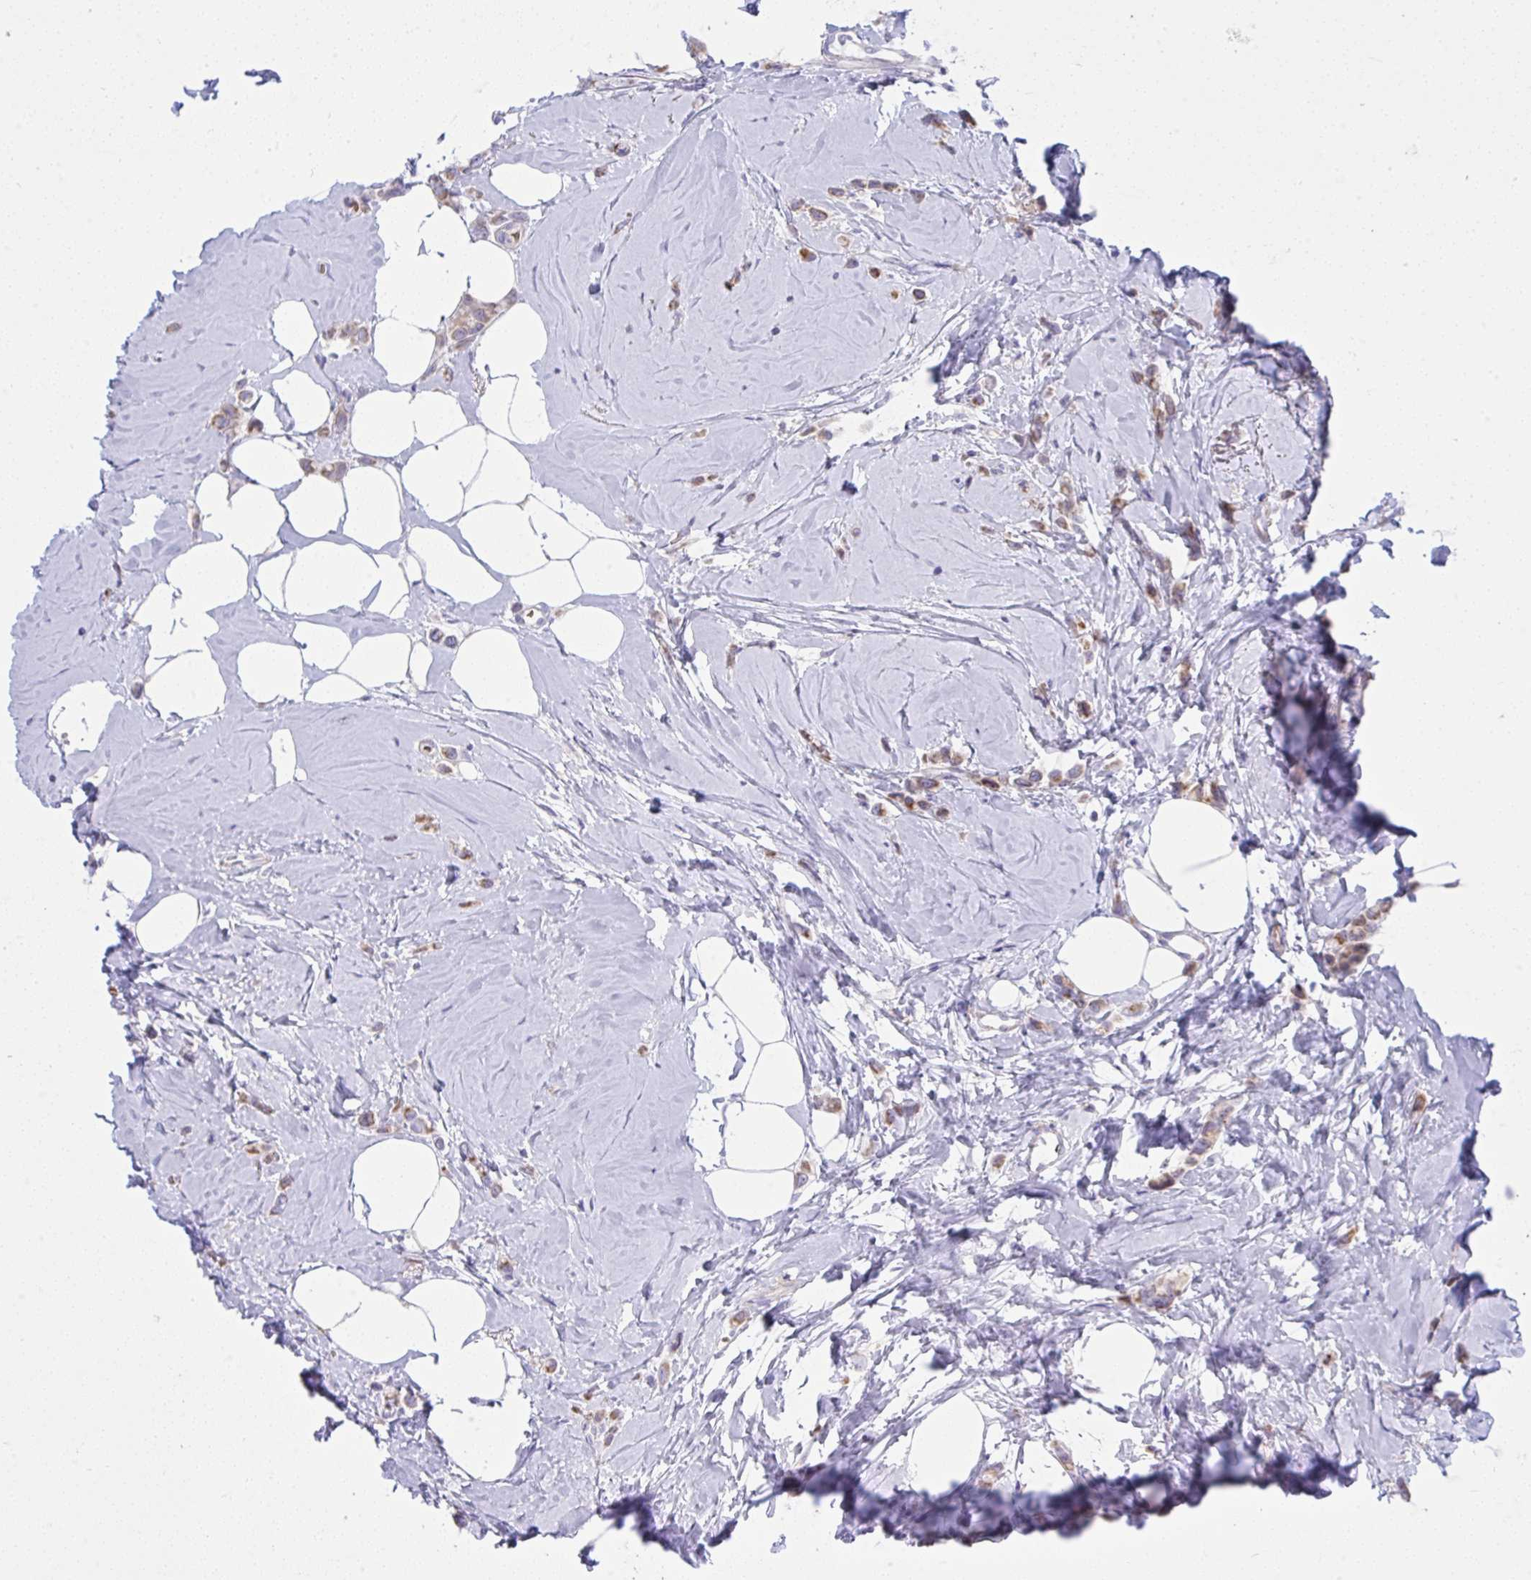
{"staining": {"intensity": "moderate", "quantity": ">75%", "location": "cytoplasmic/membranous"}, "tissue": "breast cancer", "cell_type": "Tumor cells", "image_type": "cancer", "snomed": [{"axis": "morphology", "description": "Lobular carcinoma"}, {"axis": "topography", "description": "Breast"}], "caption": "Breast cancer (lobular carcinoma) stained for a protein demonstrates moderate cytoplasmic/membranous positivity in tumor cells. (IHC, brightfield microscopy, high magnification).", "gene": "NTN1", "patient": {"sex": "female", "age": 66}}